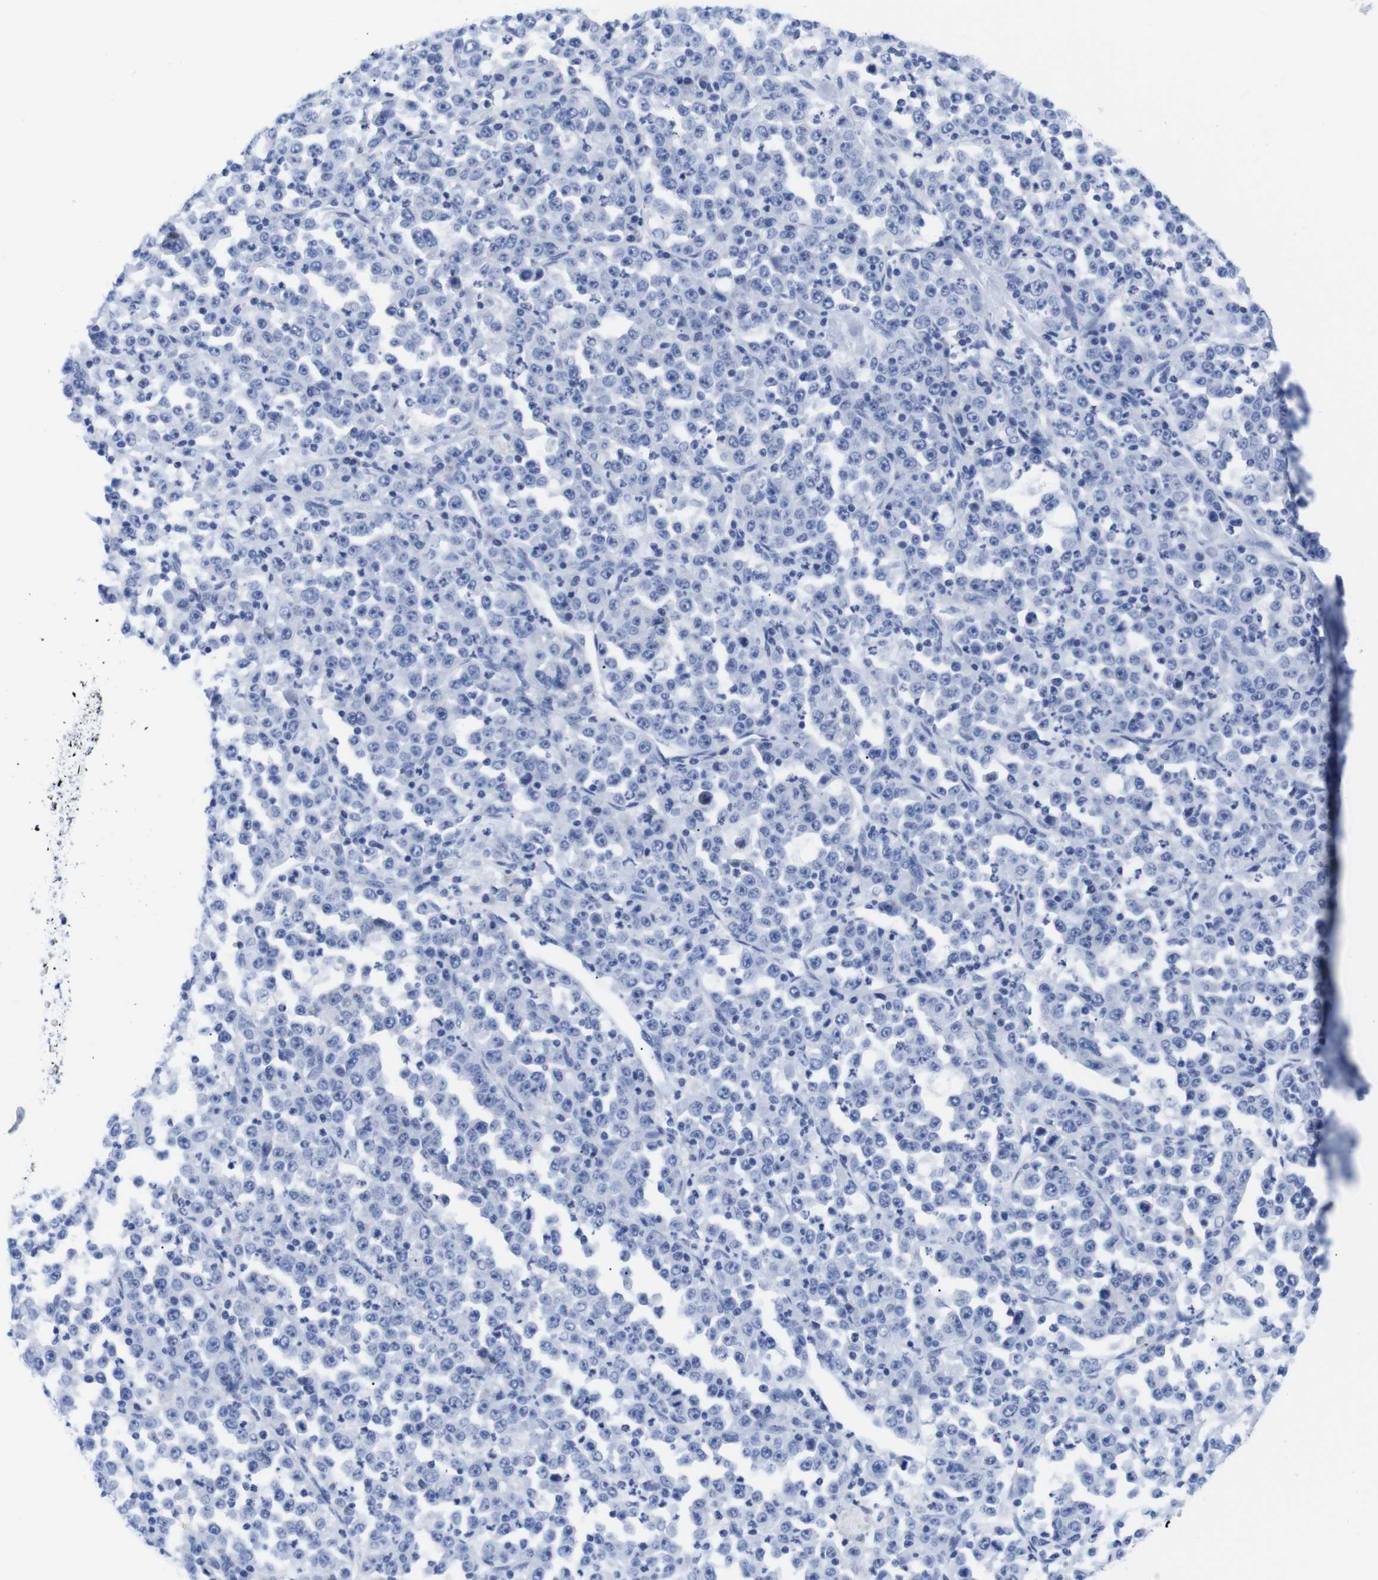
{"staining": {"intensity": "negative", "quantity": "none", "location": "none"}, "tissue": "stomach cancer", "cell_type": "Tumor cells", "image_type": "cancer", "snomed": [{"axis": "morphology", "description": "Normal tissue, NOS"}, {"axis": "morphology", "description": "Adenocarcinoma, NOS"}, {"axis": "topography", "description": "Stomach, upper"}, {"axis": "topography", "description": "Stomach"}], "caption": "Immunohistochemistry (IHC) of human stomach cancer reveals no positivity in tumor cells.", "gene": "LRRC55", "patient": {"sex": "male", "age": 59}}